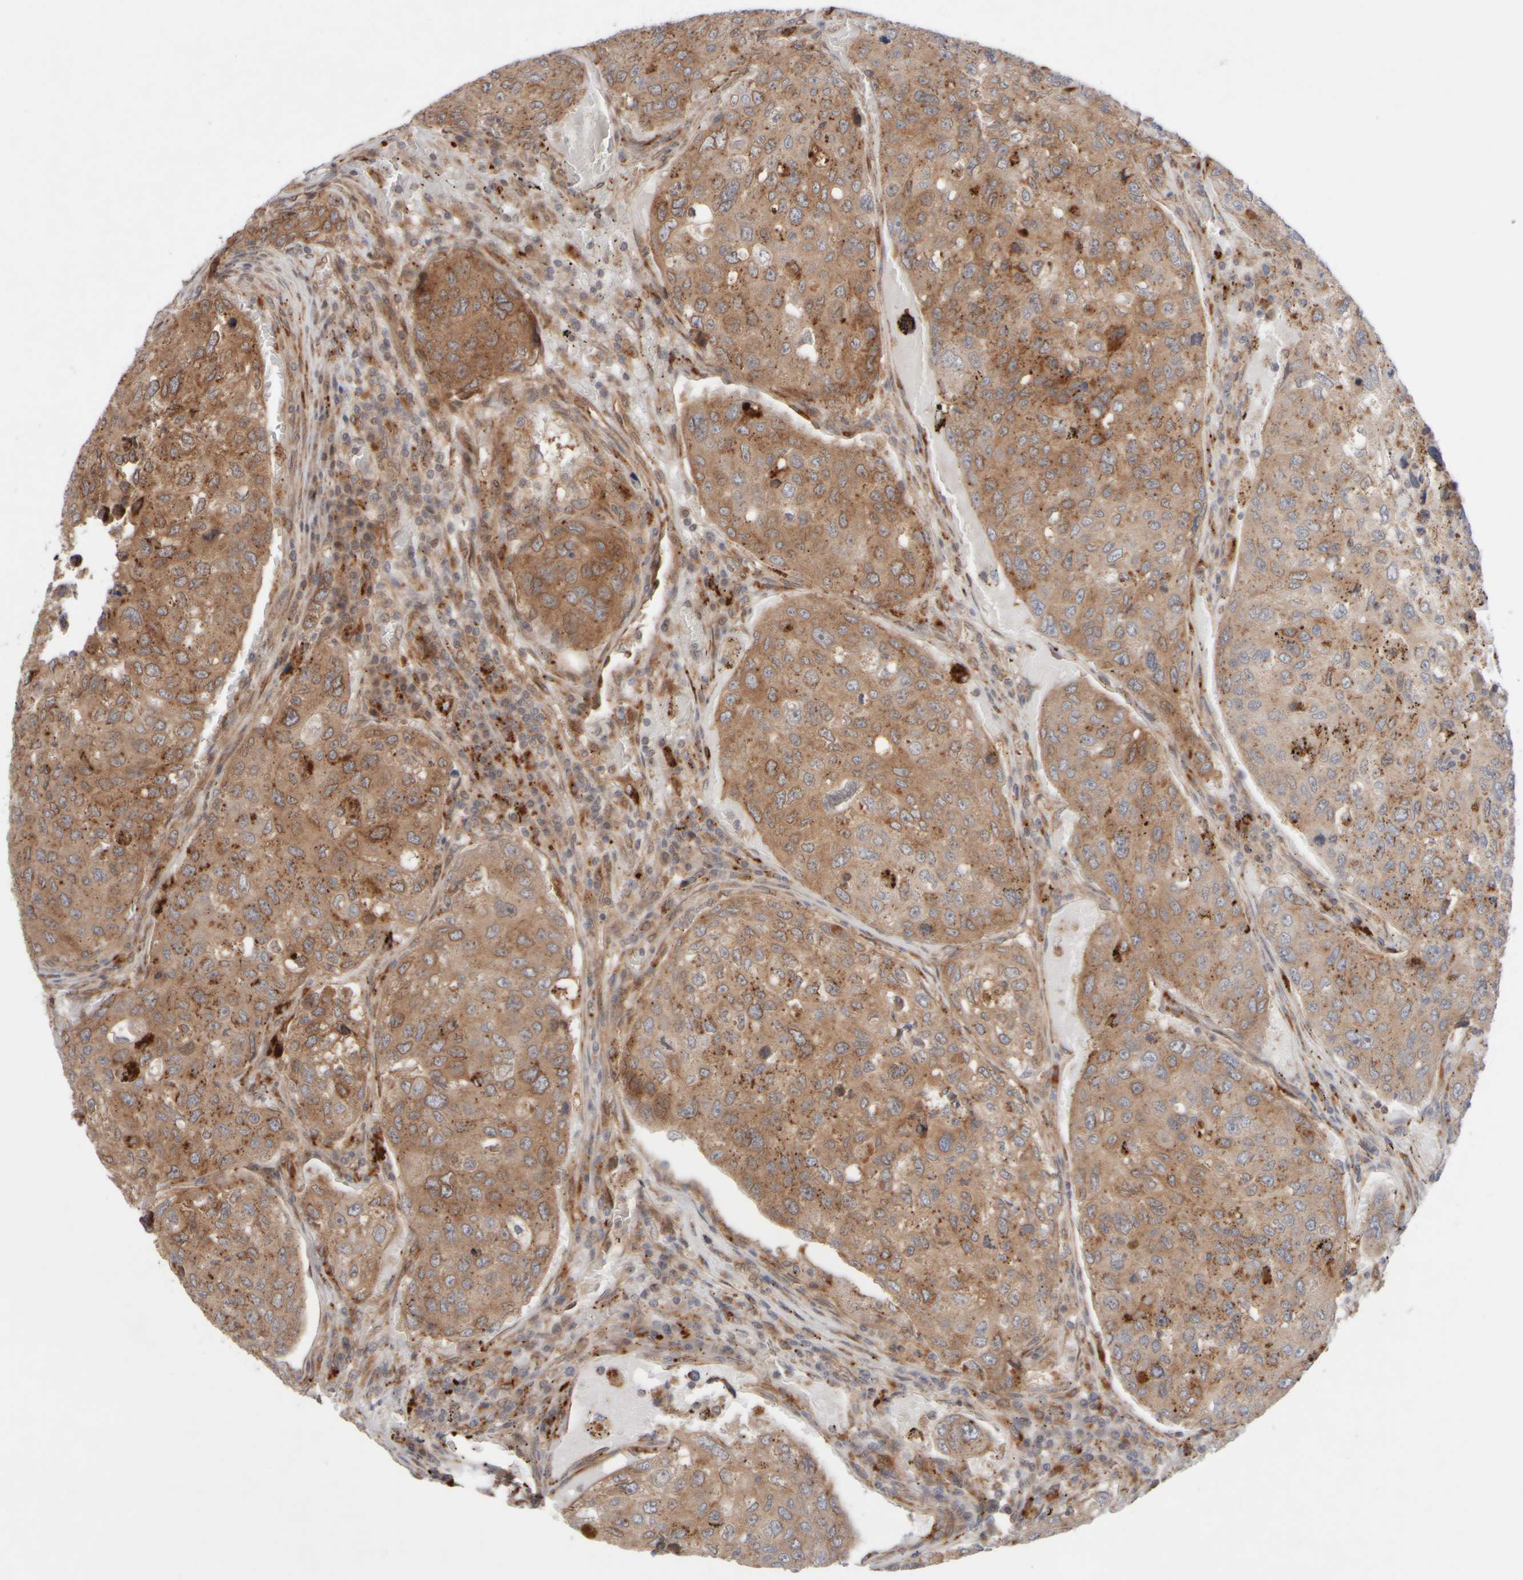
{"staining": {"intensity": "moderate", "quantity": ">75%", "location": "cytoplasmic/membranous"}, "tissue": "urothelial cancer", "cell_type": "Tumor cells", "image_type": "cancer", "snomed": [{"axis": "morphology", "description": "Urothelial carcinoma, High grade"}, {"axis": "topography", "description": "Lymph node"}, {"axis": "topography", "description": "Urinary bladder"}], "caption": "DAB (3,3'-diaminobenzidine) immunohistochemical staining of human high-grade urothelial carcinoma reveals moderate cytoplasmic/membranous protein expression in approximately >75% of tumor cells.", "gene": "GCN1", "patient": {"sex": "male", "age": 51}}